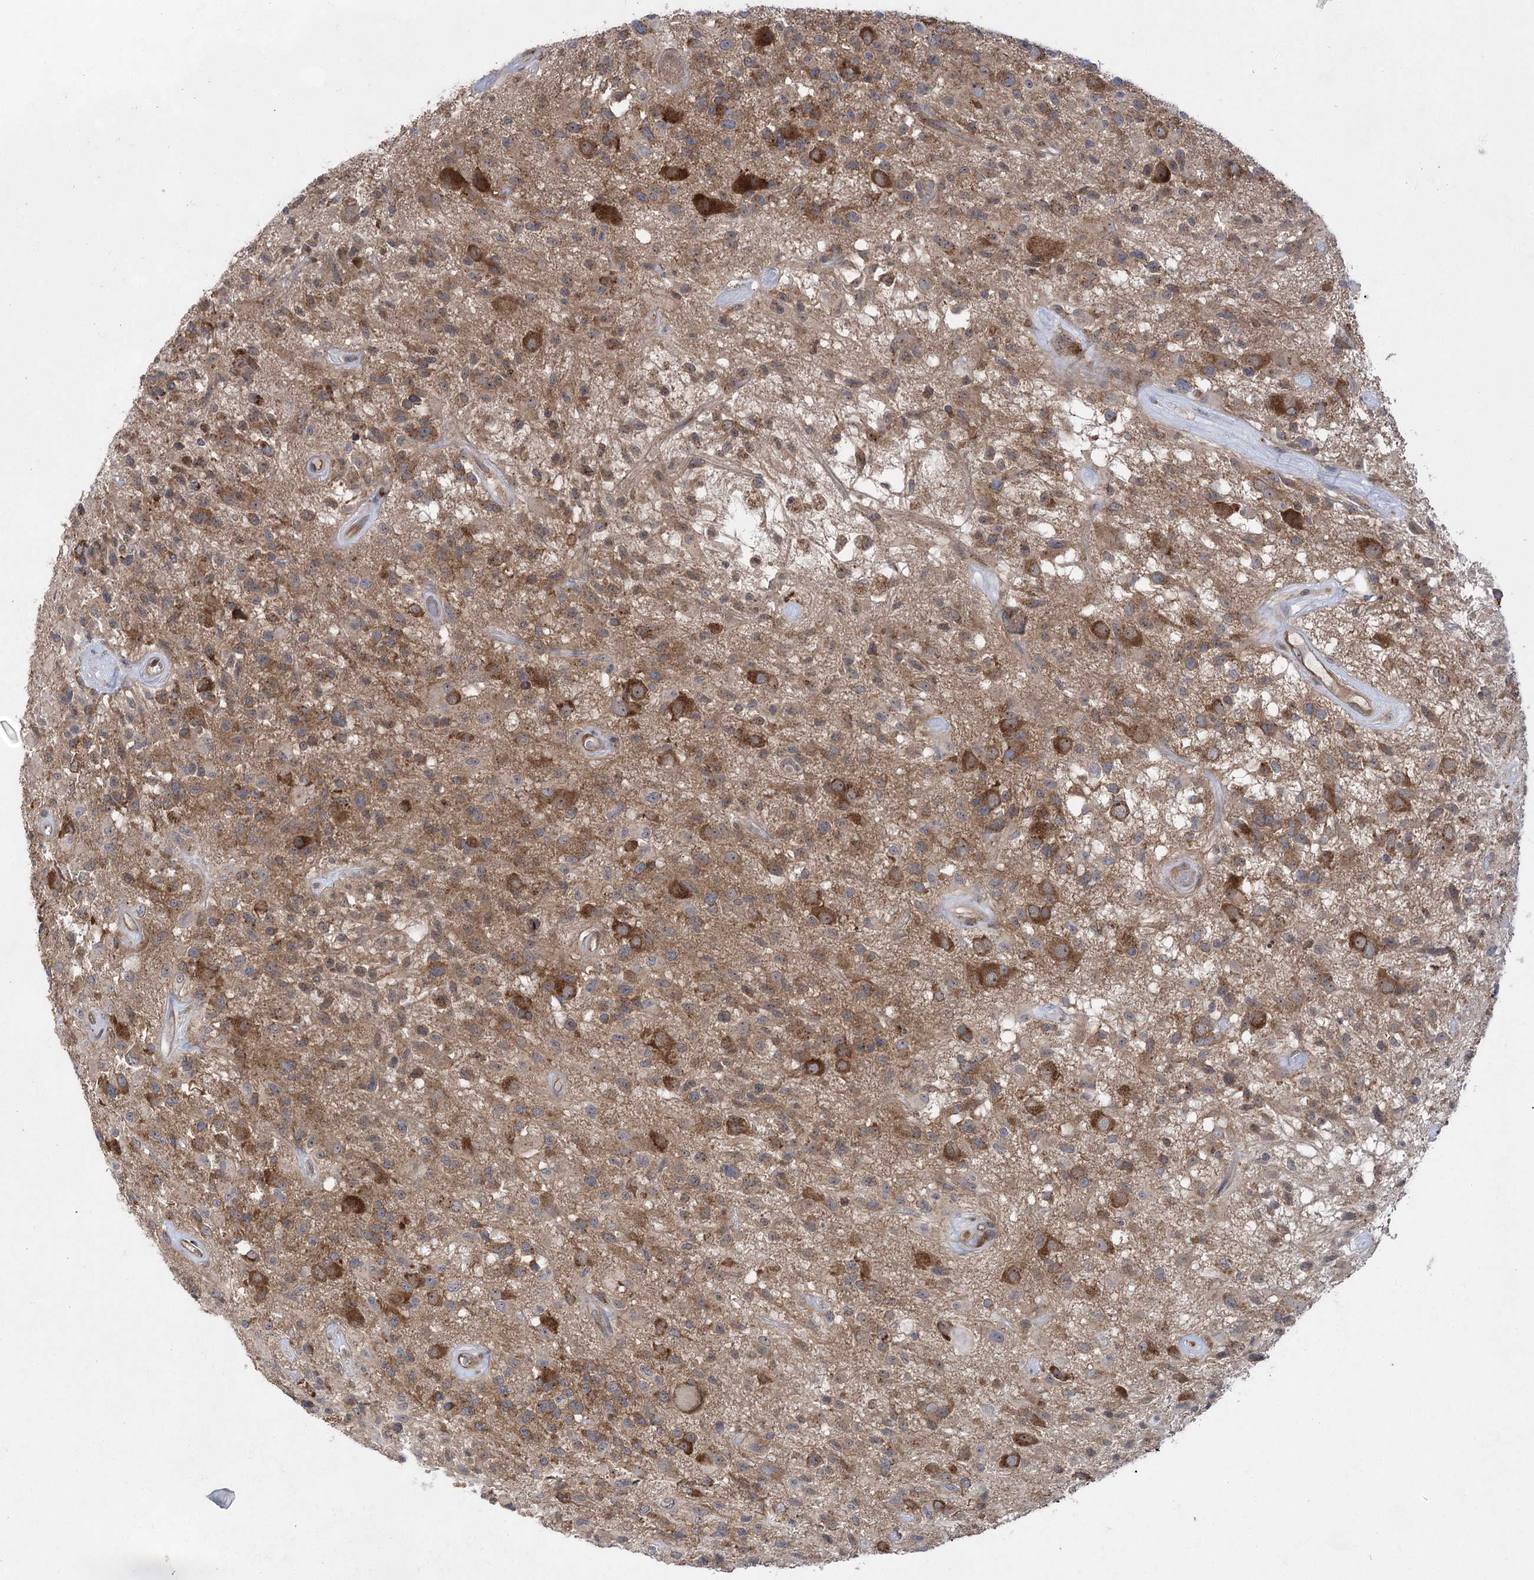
{"staining": {"intensity": "moderate", "quantity": ">75%", "location": "cytoplasmic/membranous"}, "tissue": "glioma", "cell_type": "Tumor cells", "image_type": "cancer", "snomed": [{"axis": "morphology", "description": "Glioma, malignant, High grade"}, {"axis": "morphology", "description": "Glioblastoma, NOS"}, {"axis": "topography", "description": "Brain"}], "caption": "Immunohistochemistry (IHC) histopathology image of neoplastic tissue: human glioblastoma stained using immunohistochemistry reveals medium levels of moderate protein expression localized specifically in the cytoplasmic/membranous of tumor cells, appearing as a cytoplasmic/membranous brown color.", "gene": "EIF3A", "patient": {"sex": "male", "age": 60}}